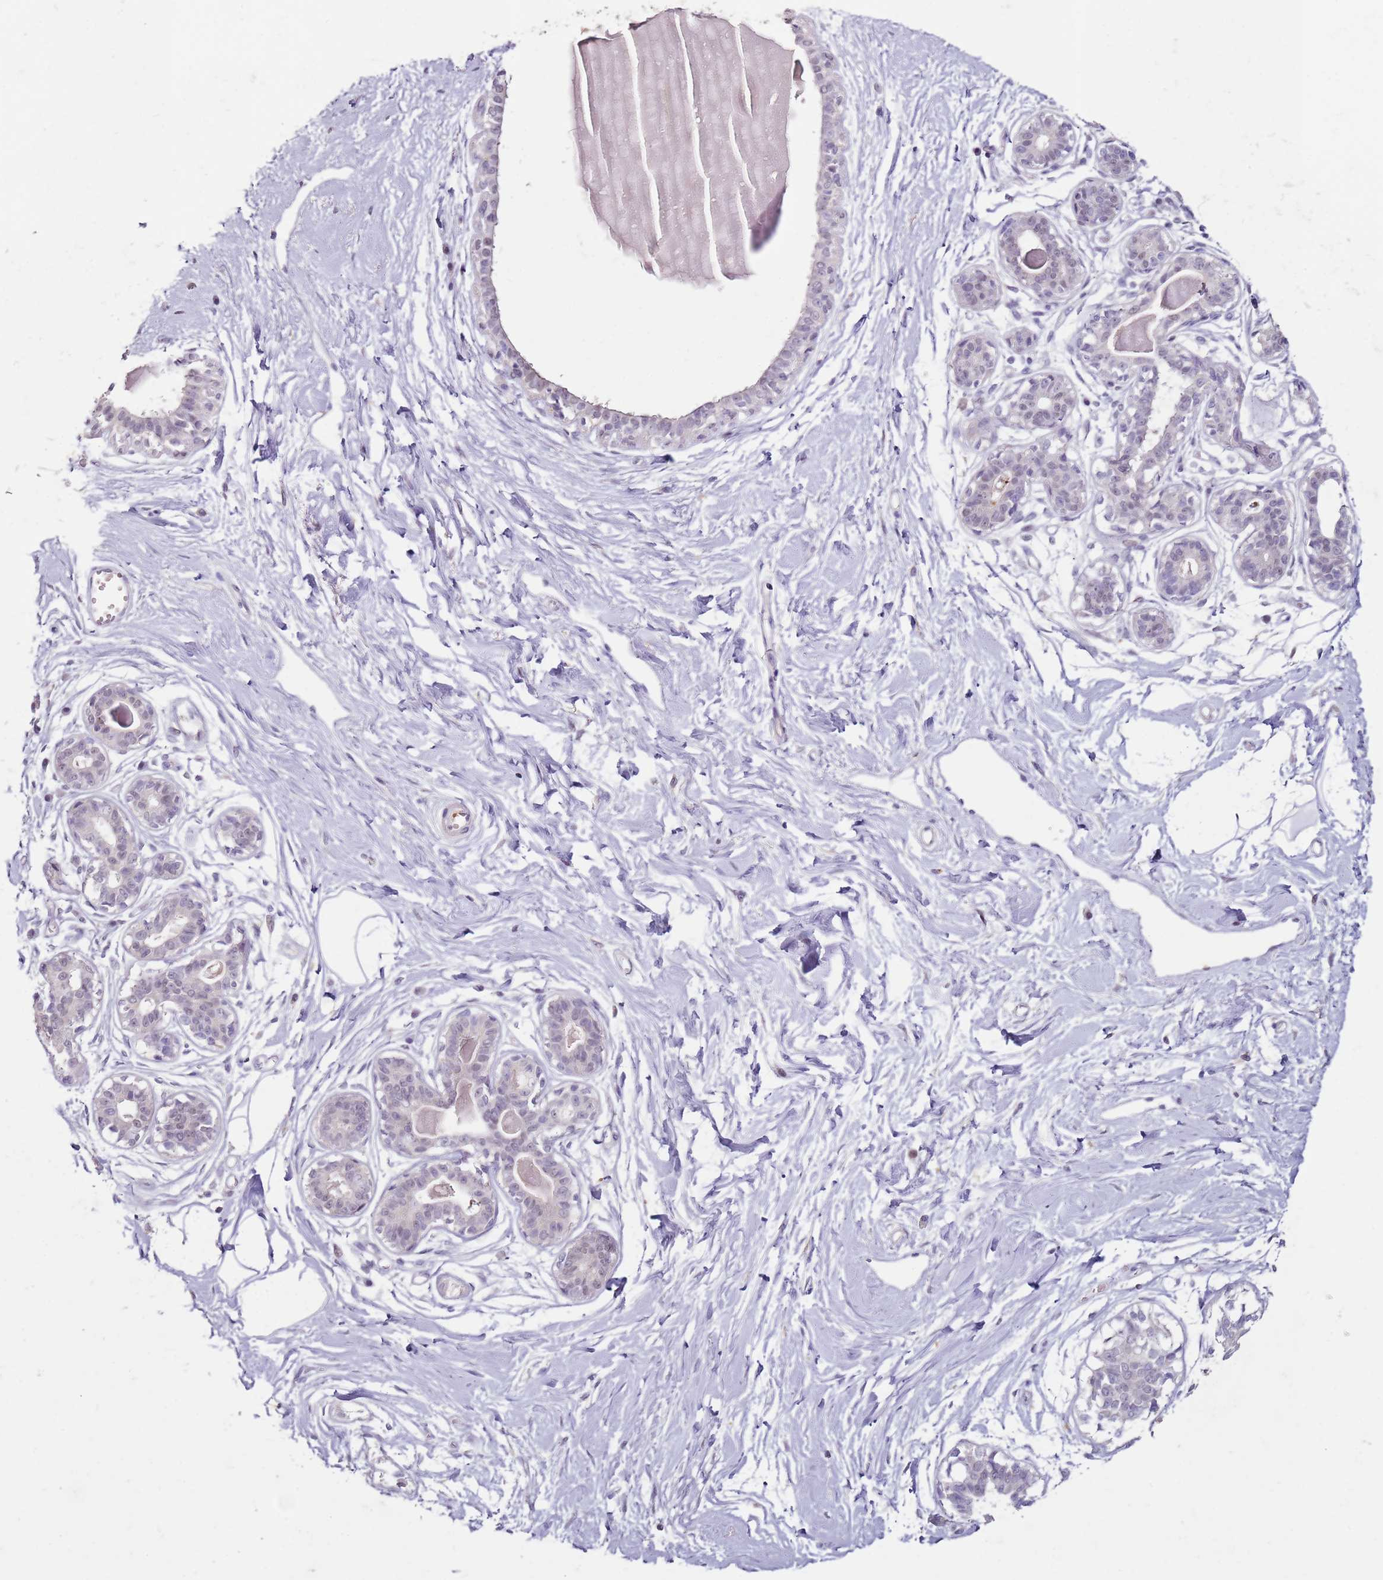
{"staining": {"intensity": "negative", "quantity": "none", "location": "none"}, "tissue": "breast", "cell_type": "Adipocytes", "image_type": "normal", "snomed": [{"axis": "morphology", "description": "Normal tissue, NOS"}, {"axis": "topography", "description": "Breast"}], "caption": "DAB immunohistochemical staining of unremarkable human breast reveals no significant staining in adipocytes.", "gene": "MDH1", "patient": {"sex": "female", "age": 45}}